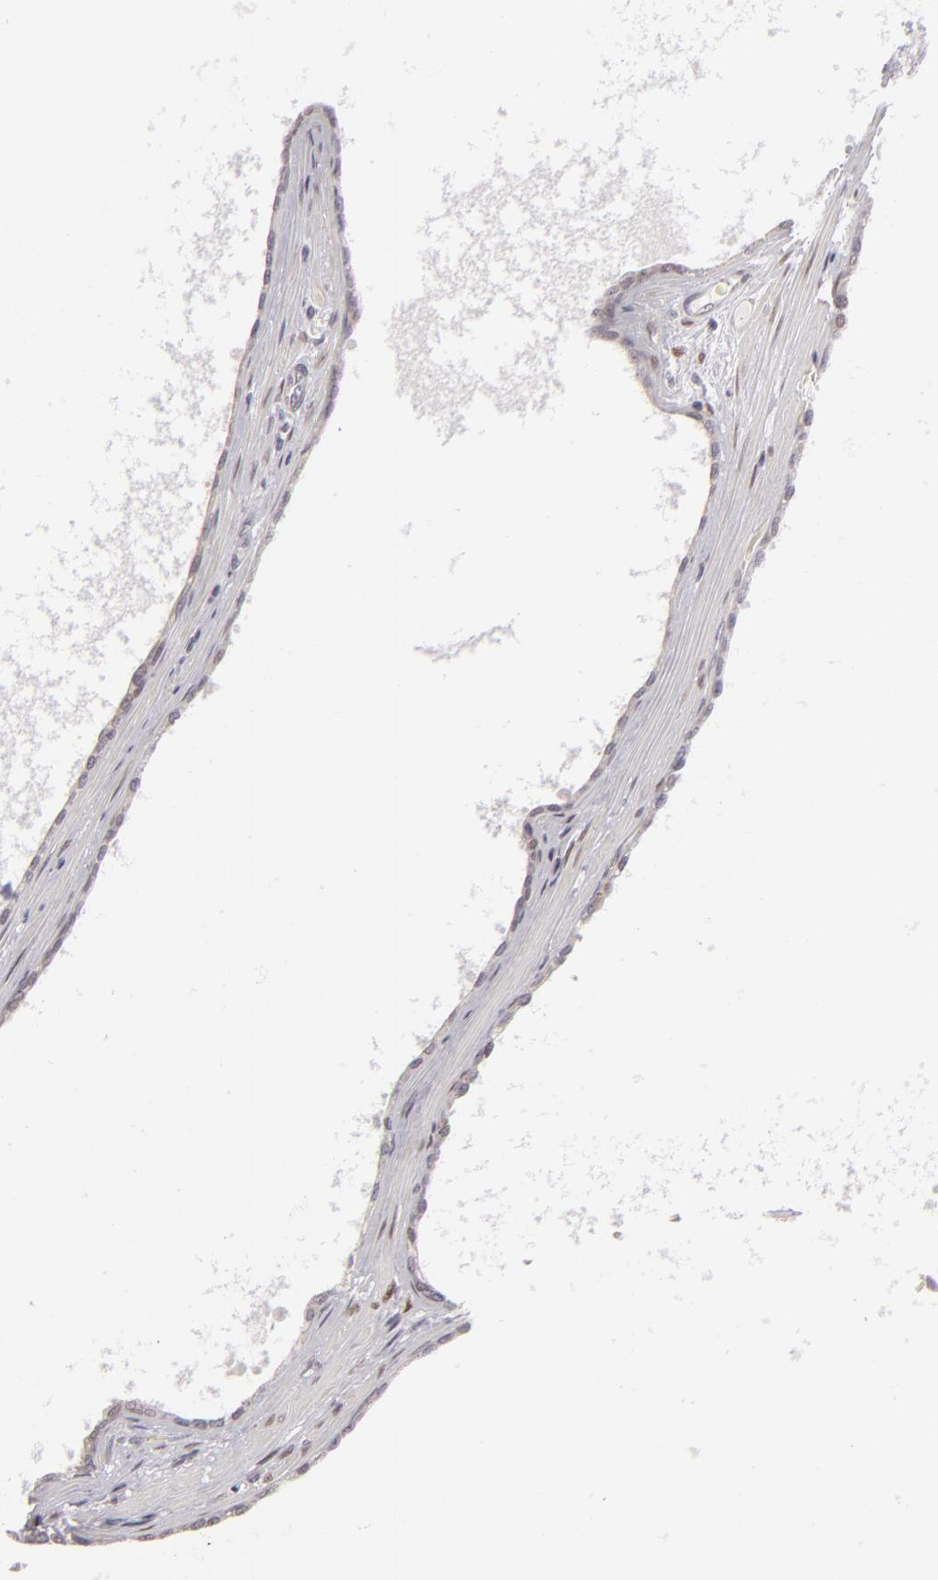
{"staining": {"intensity": "weak", "quantity": "<25%", "location": "nuclear"}, "tissue": "prostate cancer", "cell_type": "Tumor cells", "image_type": "cancer", "snomed": [{"axis": "morphology", "description": "Adenocarcinoma, High grade"}, {"axis": "topography", "description": "Prostate"}], "caption": "DAB immunohistochemical staining of human high-grade adenocarcinoma (prostate) exhibits no significant positivity in tumor cells.", "gene": "SIX1", "patient": {"sex": "male", "age": 71}}